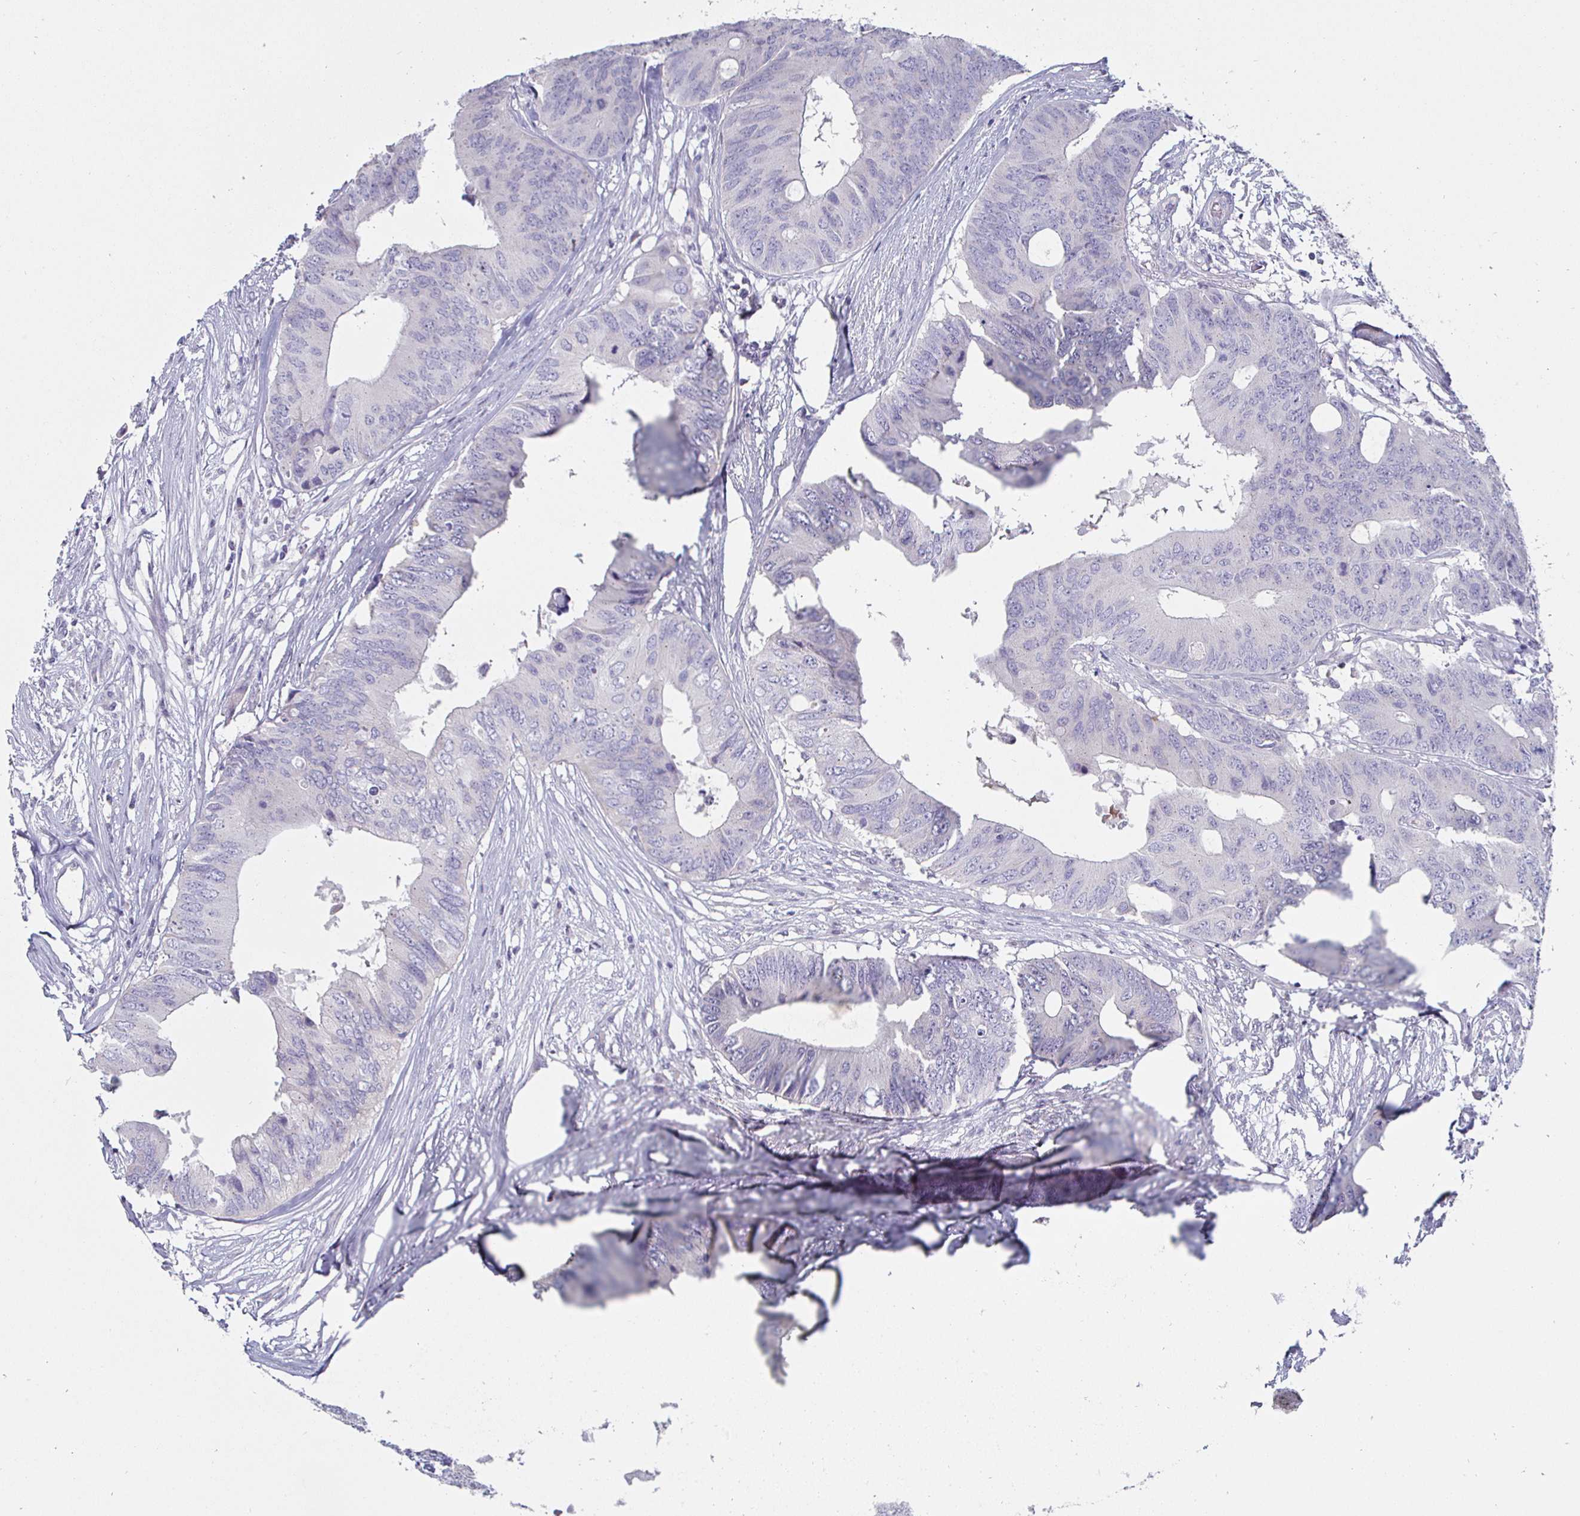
{"staining": {"intensity": "negative", "quantity": "none", "location": "none"}, "tissue": "colorectal cancer", "cell_type": "Tumor cells", "image_type": "cancer", "snomed": [{"axis": "morphology", "description": "Adenocarcinoma, NOS"}, {"axis": "topography", "description": "Colon"}], "caption": "Colorectal cancer (adenocarcinoma) was stained to show a protein in brown. There is no significant positivity in tumor cells.", "gene": "DMRTB1", "patient": {"sex": "male", "age": 71}}